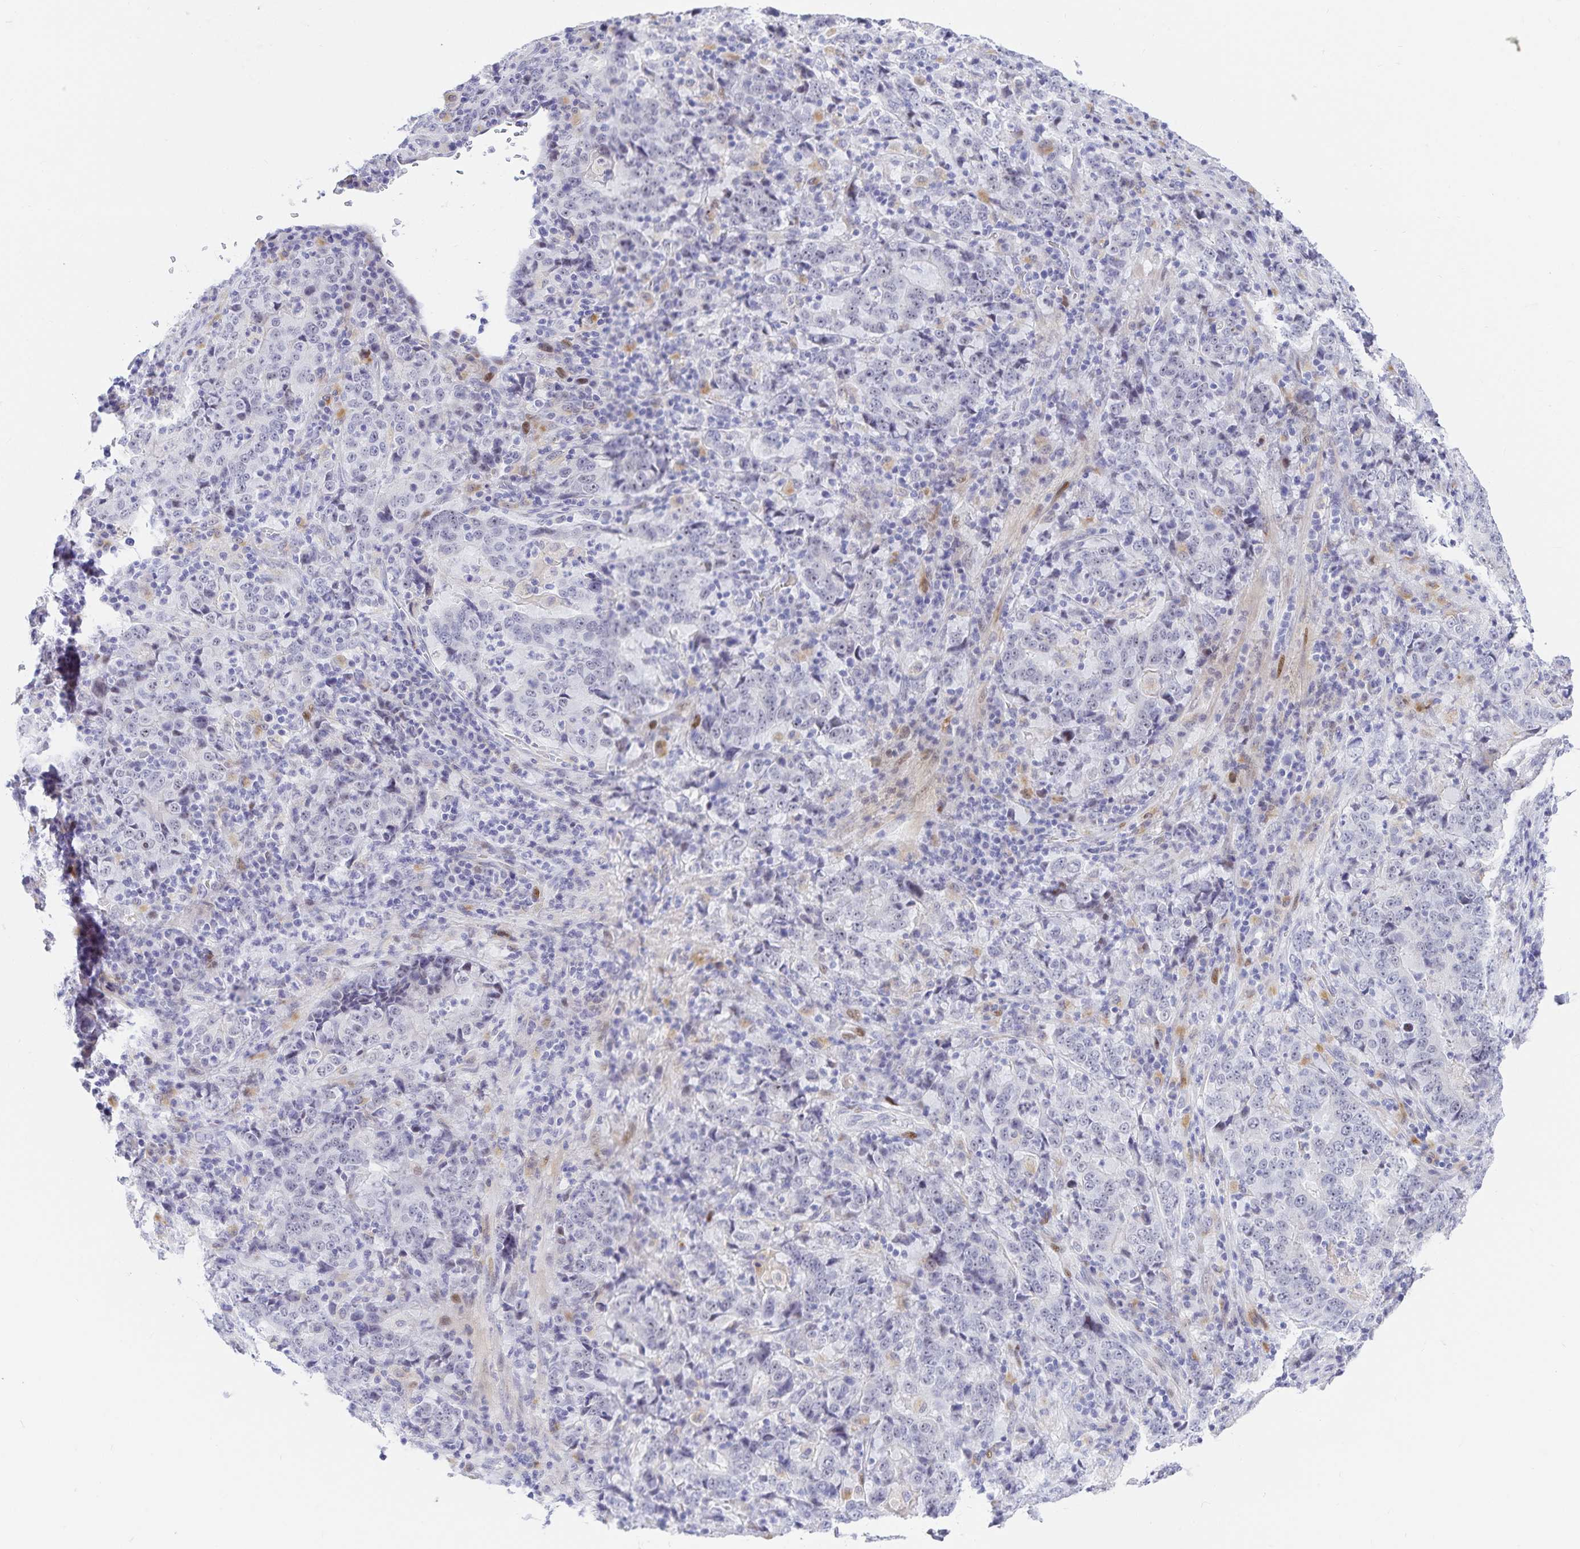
{"staining": {"intensity": "negative", "quantity": "none", "location": "none"}, "tissue": "stomach cancer", "cell_type": "Tumor cells", "image_type": "cancer", "snomed": [{"axis": "morphology", "description": "Normal tissue, NOS"}, {"axis": "morphology", "description": "Adenocarcinoma, NOS"}, {"axis": "topography", "description": "Stomach, upper"}, {"axis": "topography", "description": "Stomach"}], "caption": "Immunohistochemical staining of human stomach adenocarcinoma displays no significant positivity in tumor cells. (DAB IHC, high magnification).", "gene": "KBTBD13", "patient": {"sex": "male", "age": 59}}